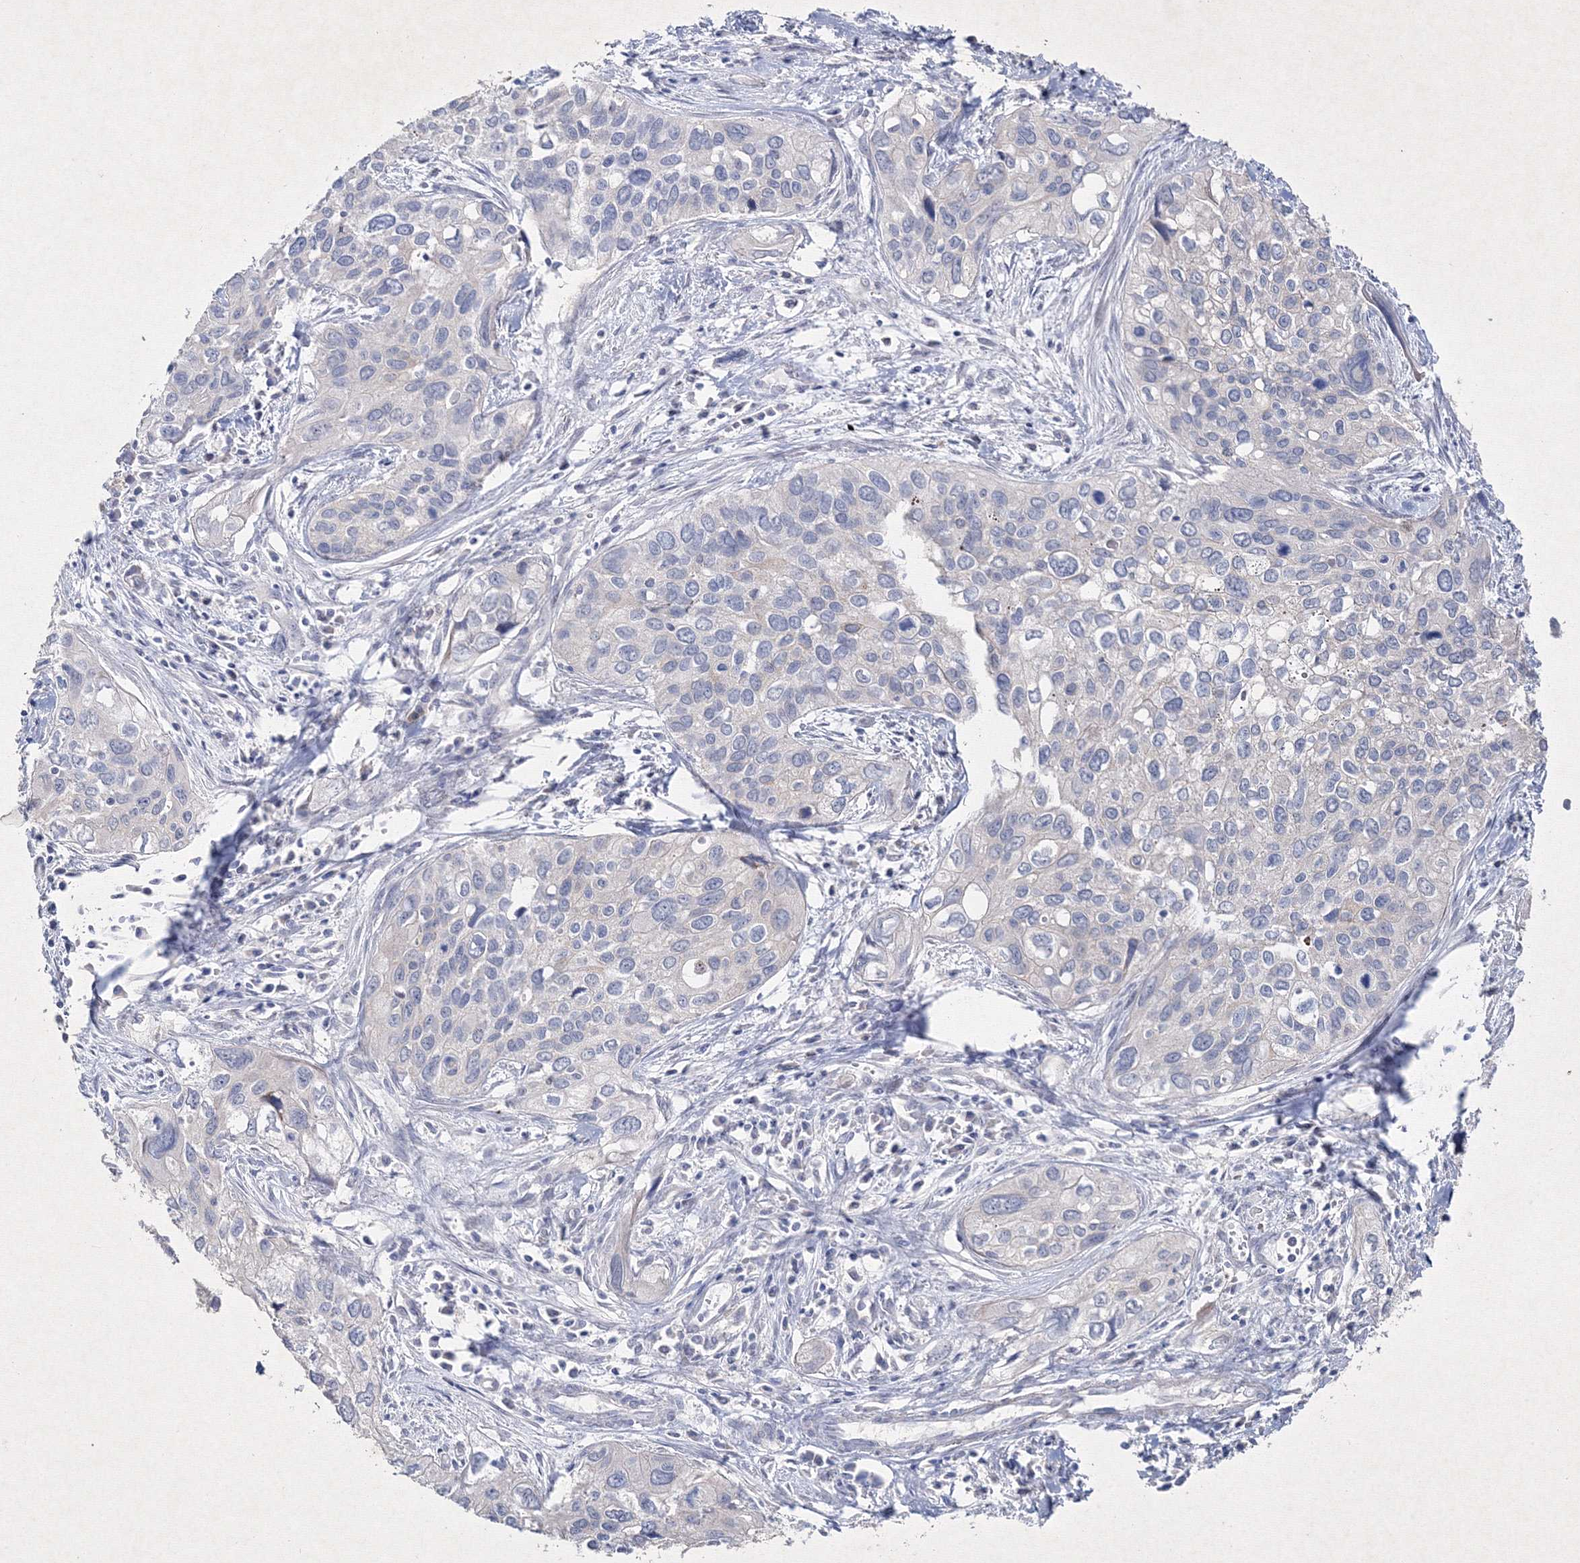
{"staining": {"intensity": "moderate", "quantity": "<25%", "location": "cytoplasmic/membranous"}, "tissue": "cervical cancer", "cell_type": "Tumor cells", "image_type": "cancer", "snomed": [{"axis": "morphology", "description": "Squamous cell carcinoma, NOS"}, {"axis": "topography", "description": "Cervix"}], "caption": "Approximately <25% of tumor cells in cervical cancer (squamous cell carcinoma) demonstrate moderate cytoplasmic/membranous protein staining as visualized by brown immunohistochemical staining.", "gene": "SMIM29", "patient": {"sex": "female", "age": 55}}